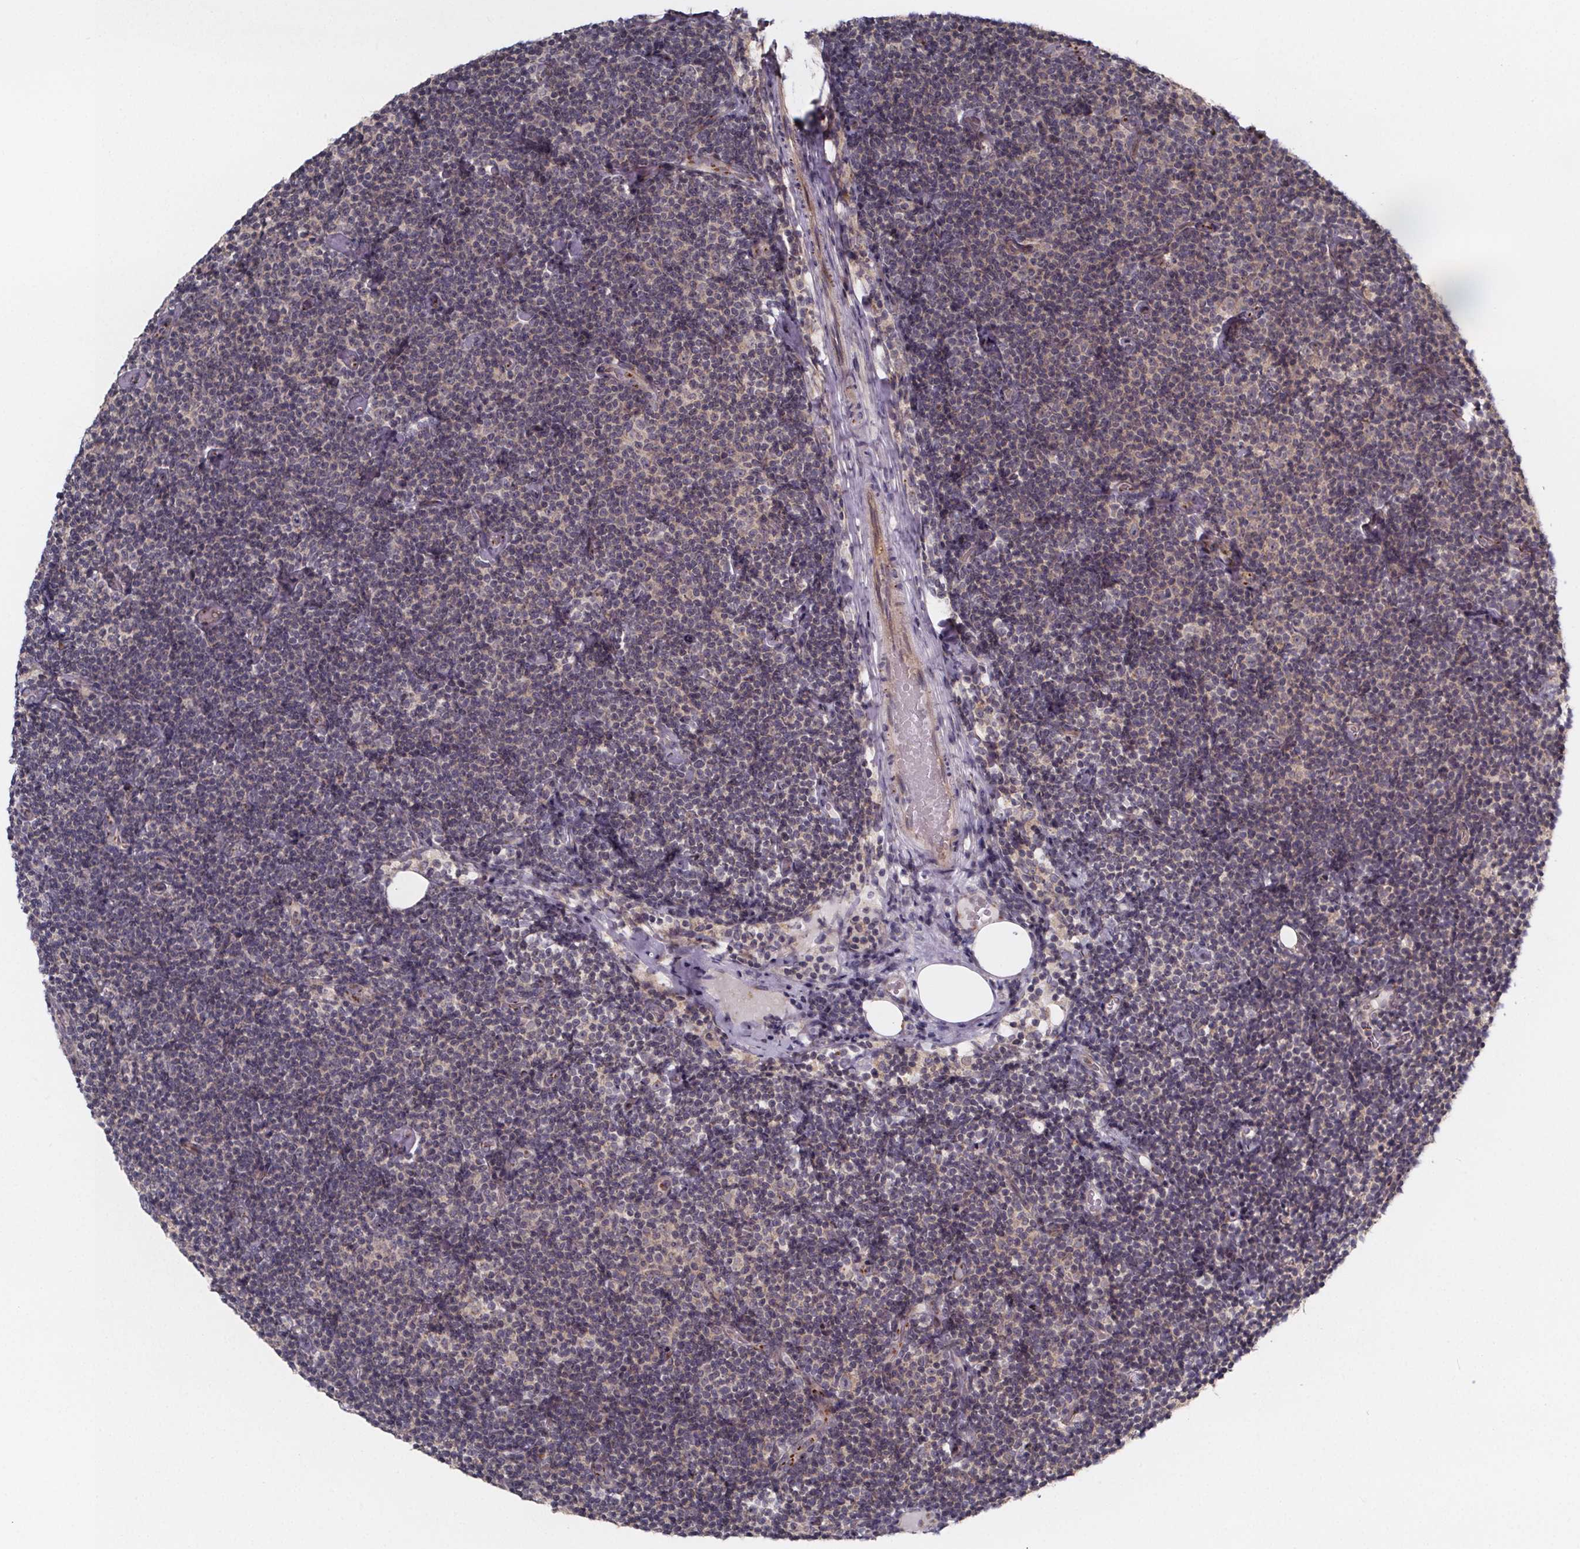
{"staining": {"intensity": "negative", "quantity": "none", "location": "none"}, "tissue": "lymphoma", "cell_type": "Tumor cells", "image_type": "cancer", "snomed": [{"axis": "morphology", "description": "Malignant lymphoma, non-Hodgkin's type, Low grade"}, {"axis": "topography", "description": "Lymph node"}], "caption": "Tumor cells are negative for protein expression in human lymphoma.", "gene": "NDST1", "patient": {"sex": "male", "age": 81}}